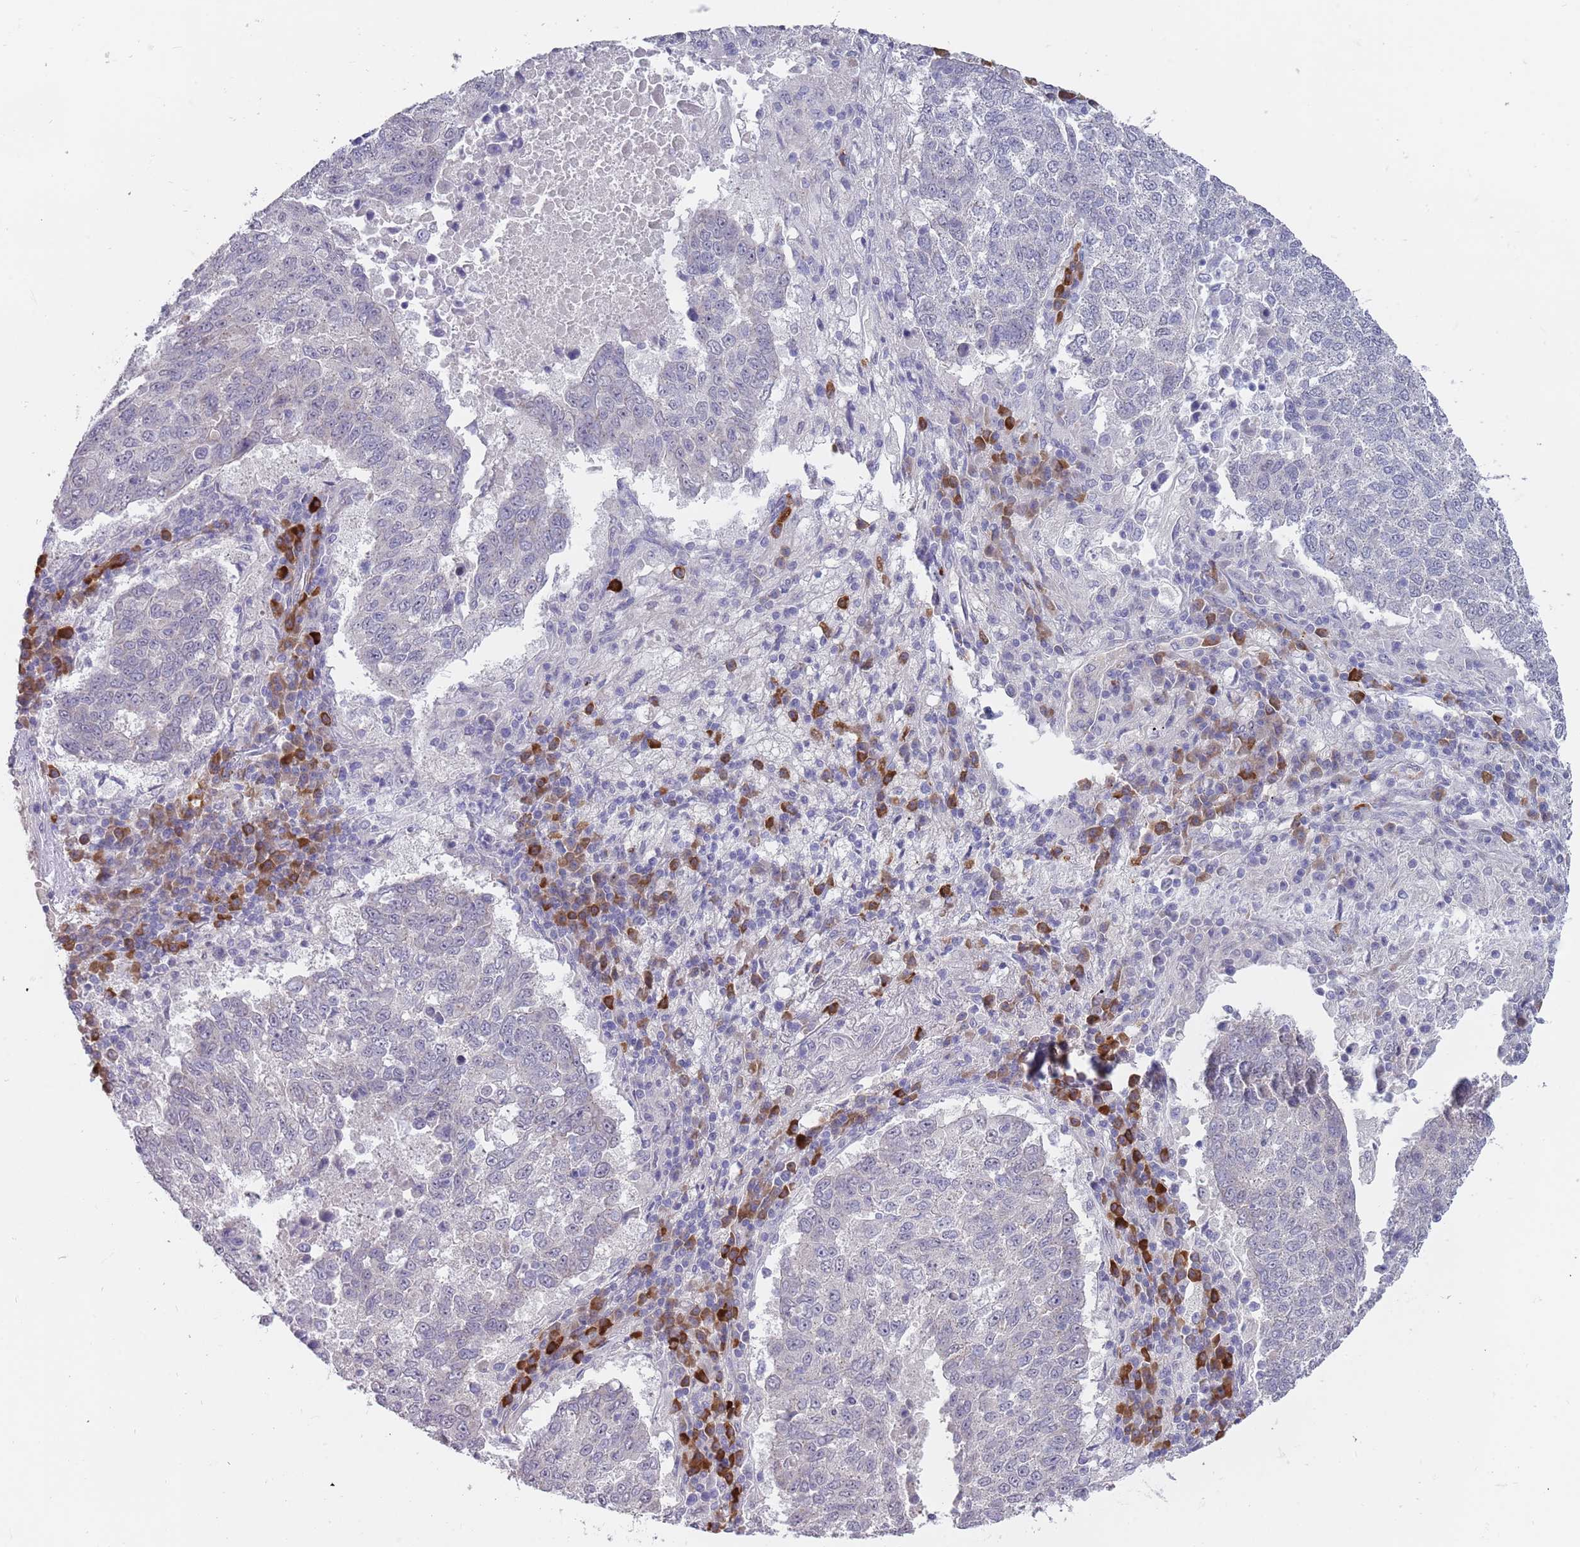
{"staining": {"intensity": "negative", "quantity": "none", "location": "none"}, "tissue": "lung cancer", "cell_type": "Tumor cells", "image_type": "cancer", "snomed": [{"axis": "morphology", "description": "Squamous cell carcinoma, NOS"}, {"axis": "topography", "description": "Lung"}], "caption": "Immunohistochemistry (IHC) image of neoplastic tissue: lung cancer stained with DAB (3,3'-diaminobenzidine) exhibits no significant protein expression in tumor cells.", "gene": "TNRC6C", "patient": {"sex": "male", "age": 73}}